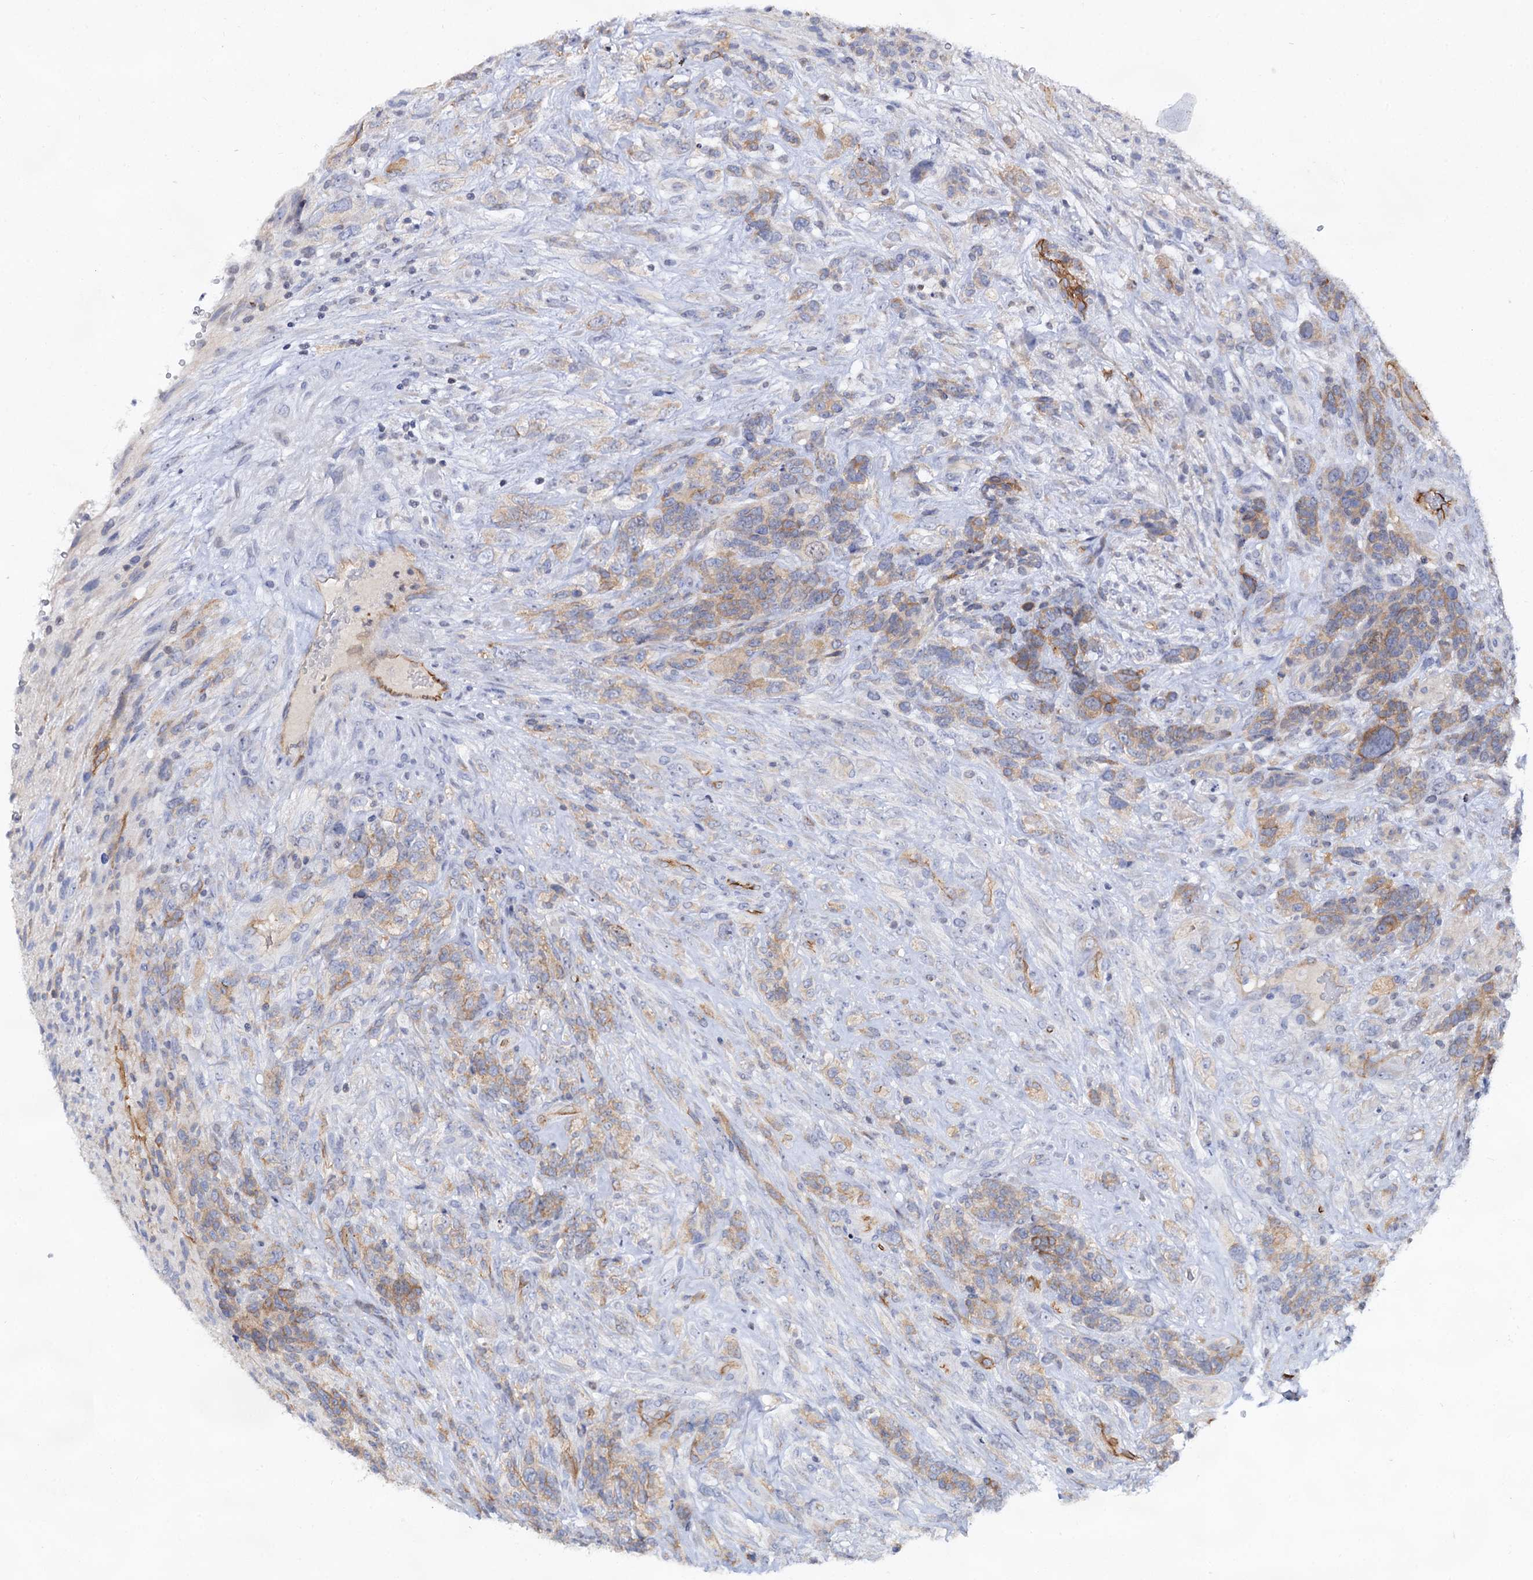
{"staining": {"intensity": "moderate", "quantity": "25%-75%", "location": "cytoplasmic/membranous"}, "tissue": "glioma", "cell_type": "Tumor cells", "image_type": "cancer", "snomed": [{"axis": "morphology", "description": "Glioma, malignant, High grade"}, {"axis": "topography", "description": "Brain"}], "caption": "The histopathology image displays staining of glioma, revealing moderate cytoplasmic/membranous protein staining (brown color) within tumor cells. The protein is stained brown, and the nuclei are stained in blue (DAB IHC with brightfield microscopy, high magnification).", "gene": "ABLIM1", "patient": {"sex": "male", "age": 61}}